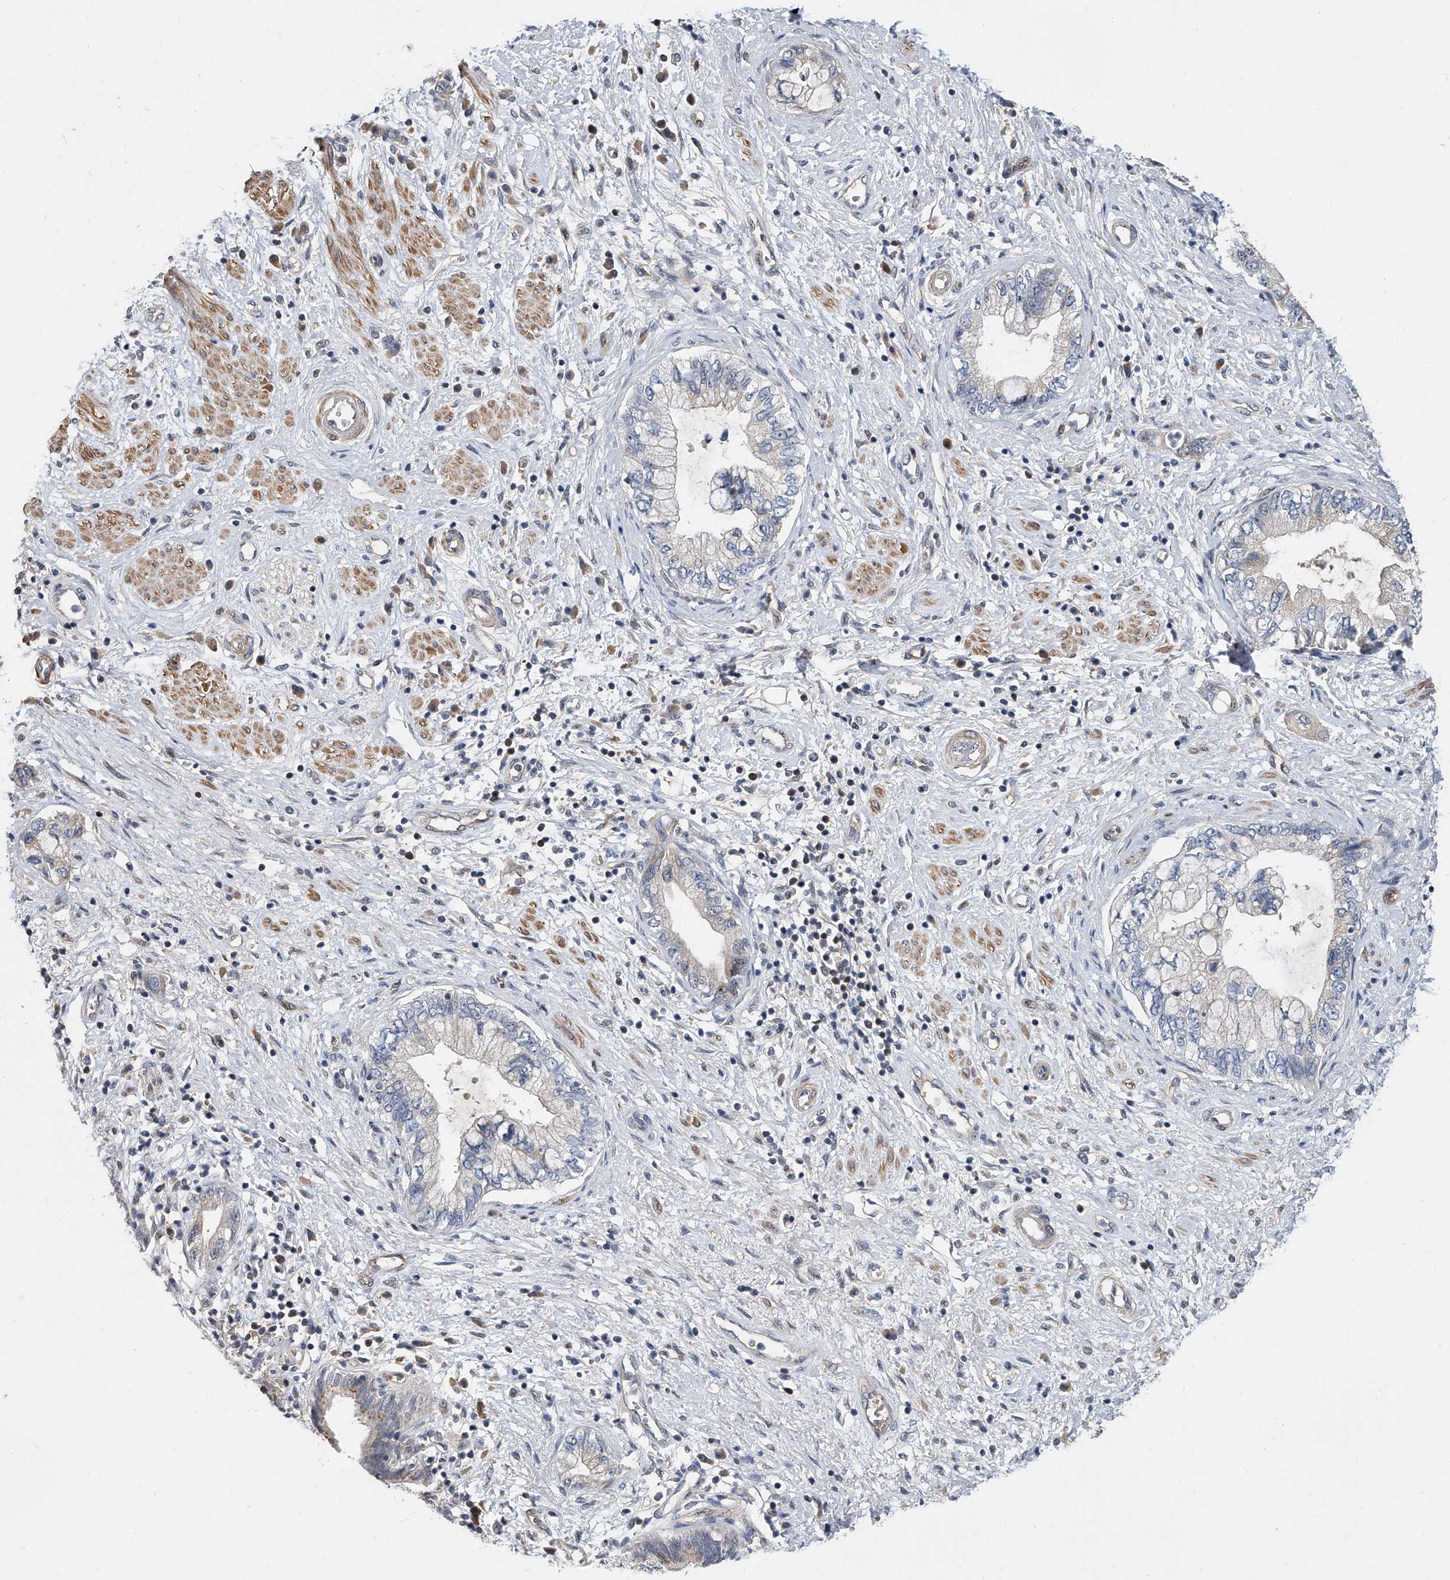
{"staining": {"intensity": "negative", "quantity": "none", "location": "none"}, "tissue": "pancreatic cancer", "cell_type": "Tumor cells", "image_type": "cancer", "snomed": [{"axis": "morphology", "description": "Adenocarcinoma, NOS"}, {"axis": "topography", "description": "Pancreas"}], "caption": "Human pancreatic cancer (adenocarcinoma) stained for a protein using IHC shows no positivity in tumor cells.", "gene": "CD200", "patient": {"sex": "female", "age": 73}}